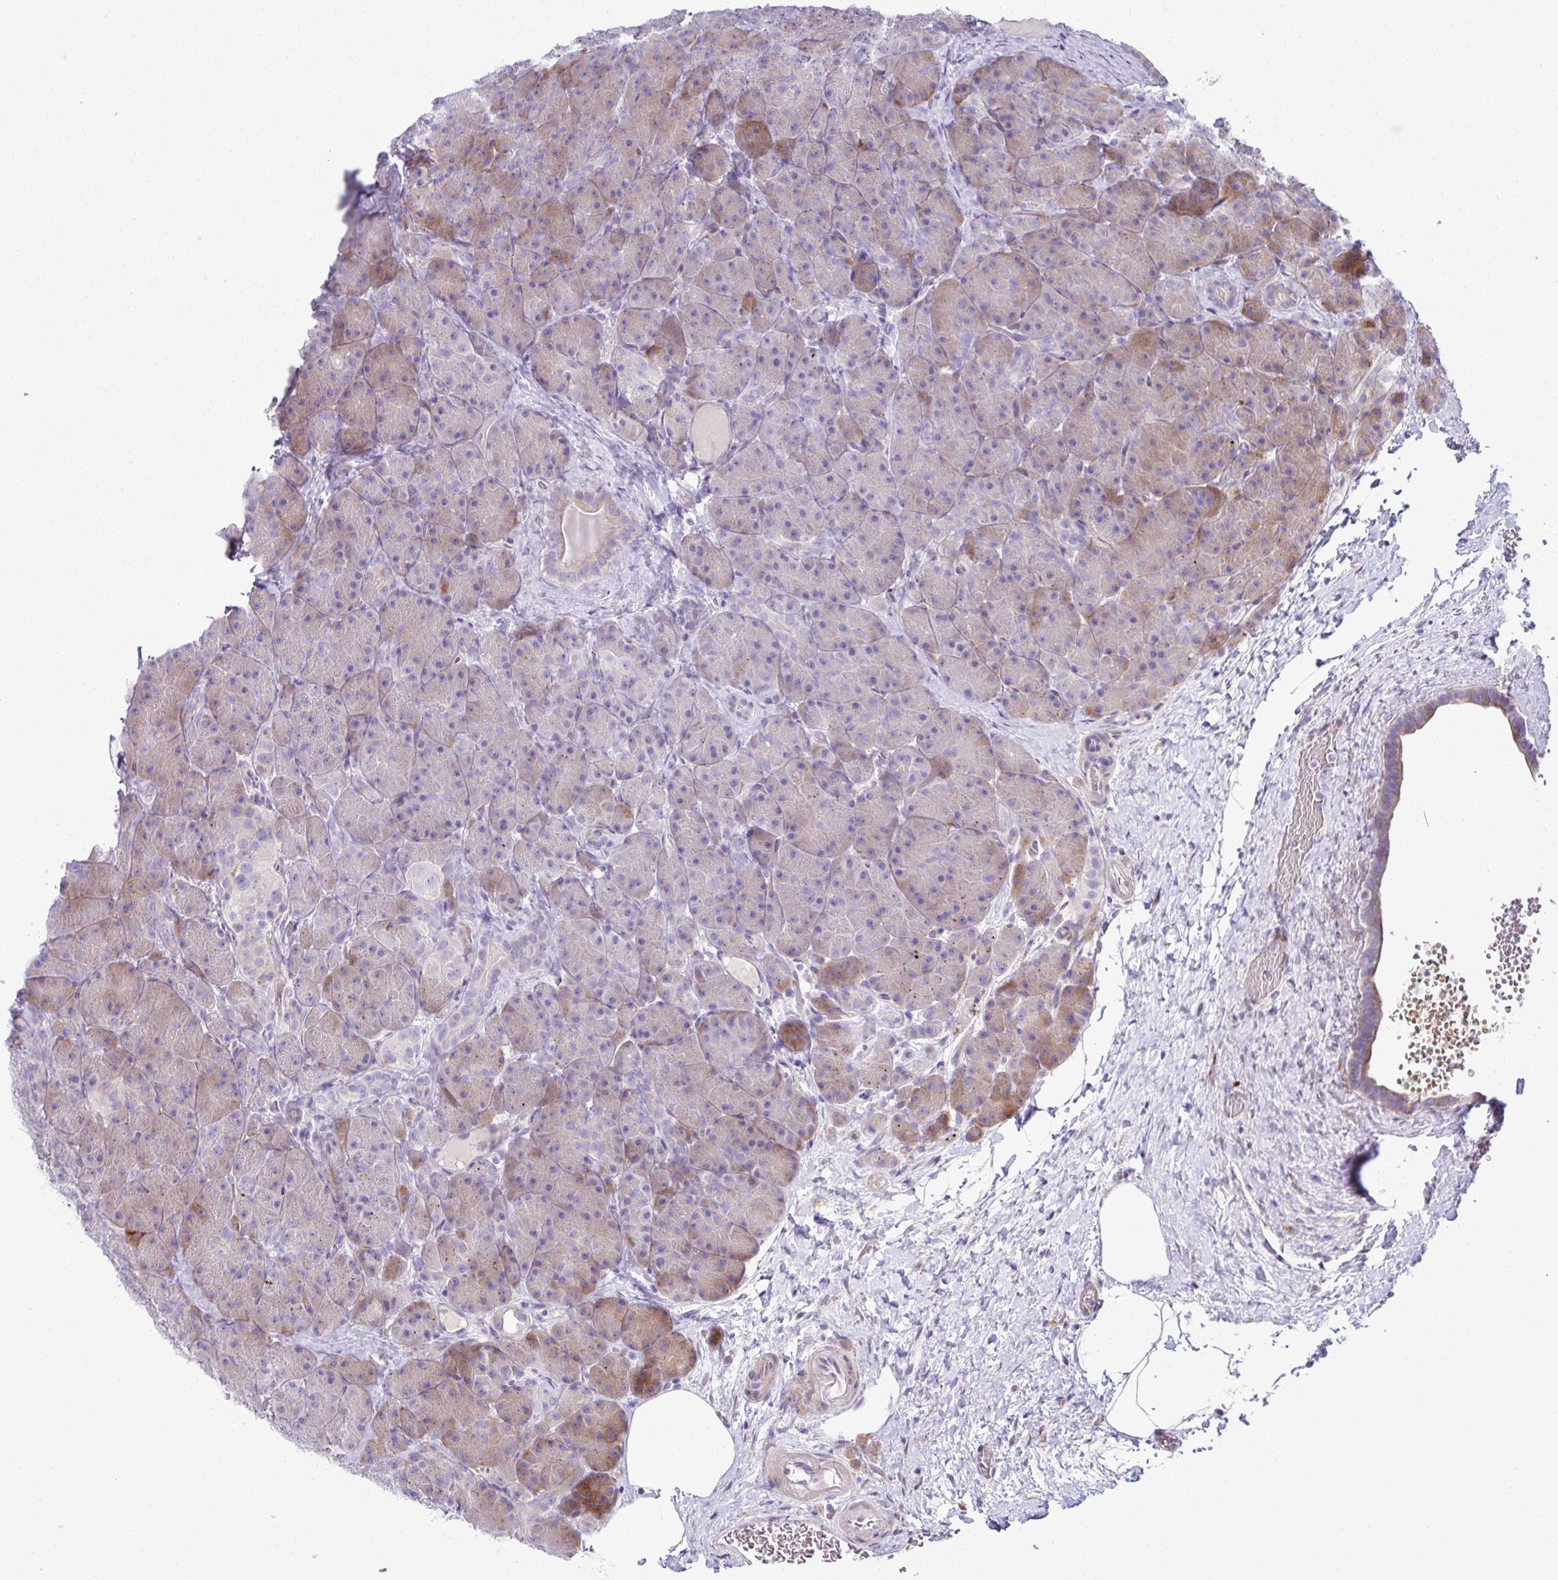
{"staining": {"intensity": "moderate", "quantity": "25%-75%", "location": "cytoplasmic/membranous"}, "tissue": "pancreas", "cell_type": "Exocrine glandular cells", "image_type": "normal", "snomed": [{"axis": "morphology", "description": "Normal tissue, NOS"}, {"axis": "topography", "description": "Pancreas"}], "caption": "High-magnification brightfield microscopy of unremarkable pancreas stained with DAB (brown) and counterstained with hematoxylin (blue). exocrine glandular cells exhibit moderate cytoplasmic/membranous expression is identified in about25%-75% of cells.", "gene": "LIMS1", "patient": {"sex": "male", "age": 57}}